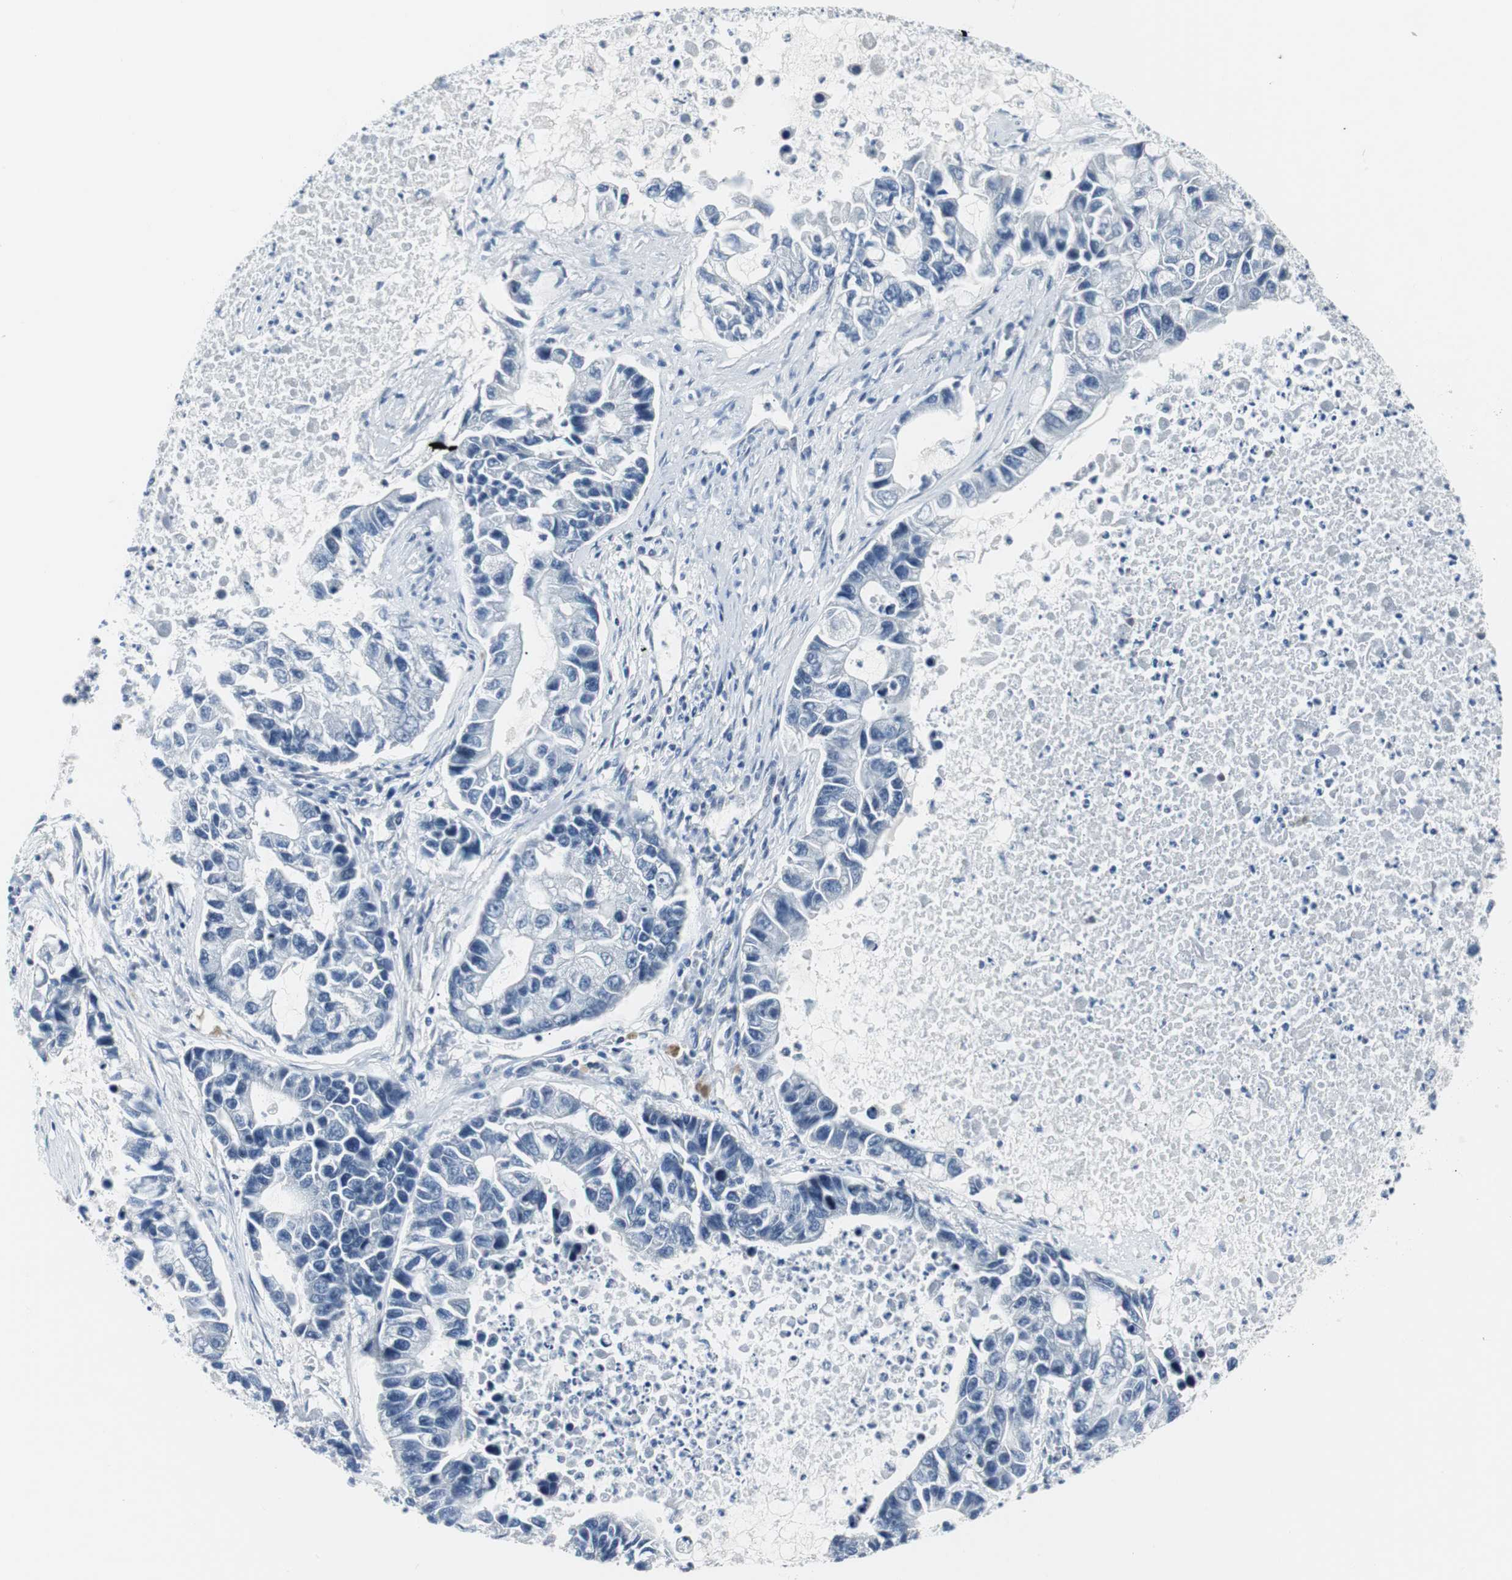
{"staining": {"intensity": "negative", "quantity": "none", "location": "none"}, "tissue": "lung cancer", "cell_type": "Tumor cells", "image_type": "cancer", "snomed": [{"axis": "morphology", "description": "Adenocarcinoma, NOS"}, {"axis": "topography", "description": "Lung"}], "caption": "This is a histopathology image of immunohistochemistry staining of lung adenocarcinoma, which shows no expression in tumor cells. The staining was performed using DAB to visualize the protein expression in brown, while the nuclei were stained in blue with hematoxylin (Magnification: 20x).", "gene": "MTA1", "patient": {"sex": "female", "age": 51}}